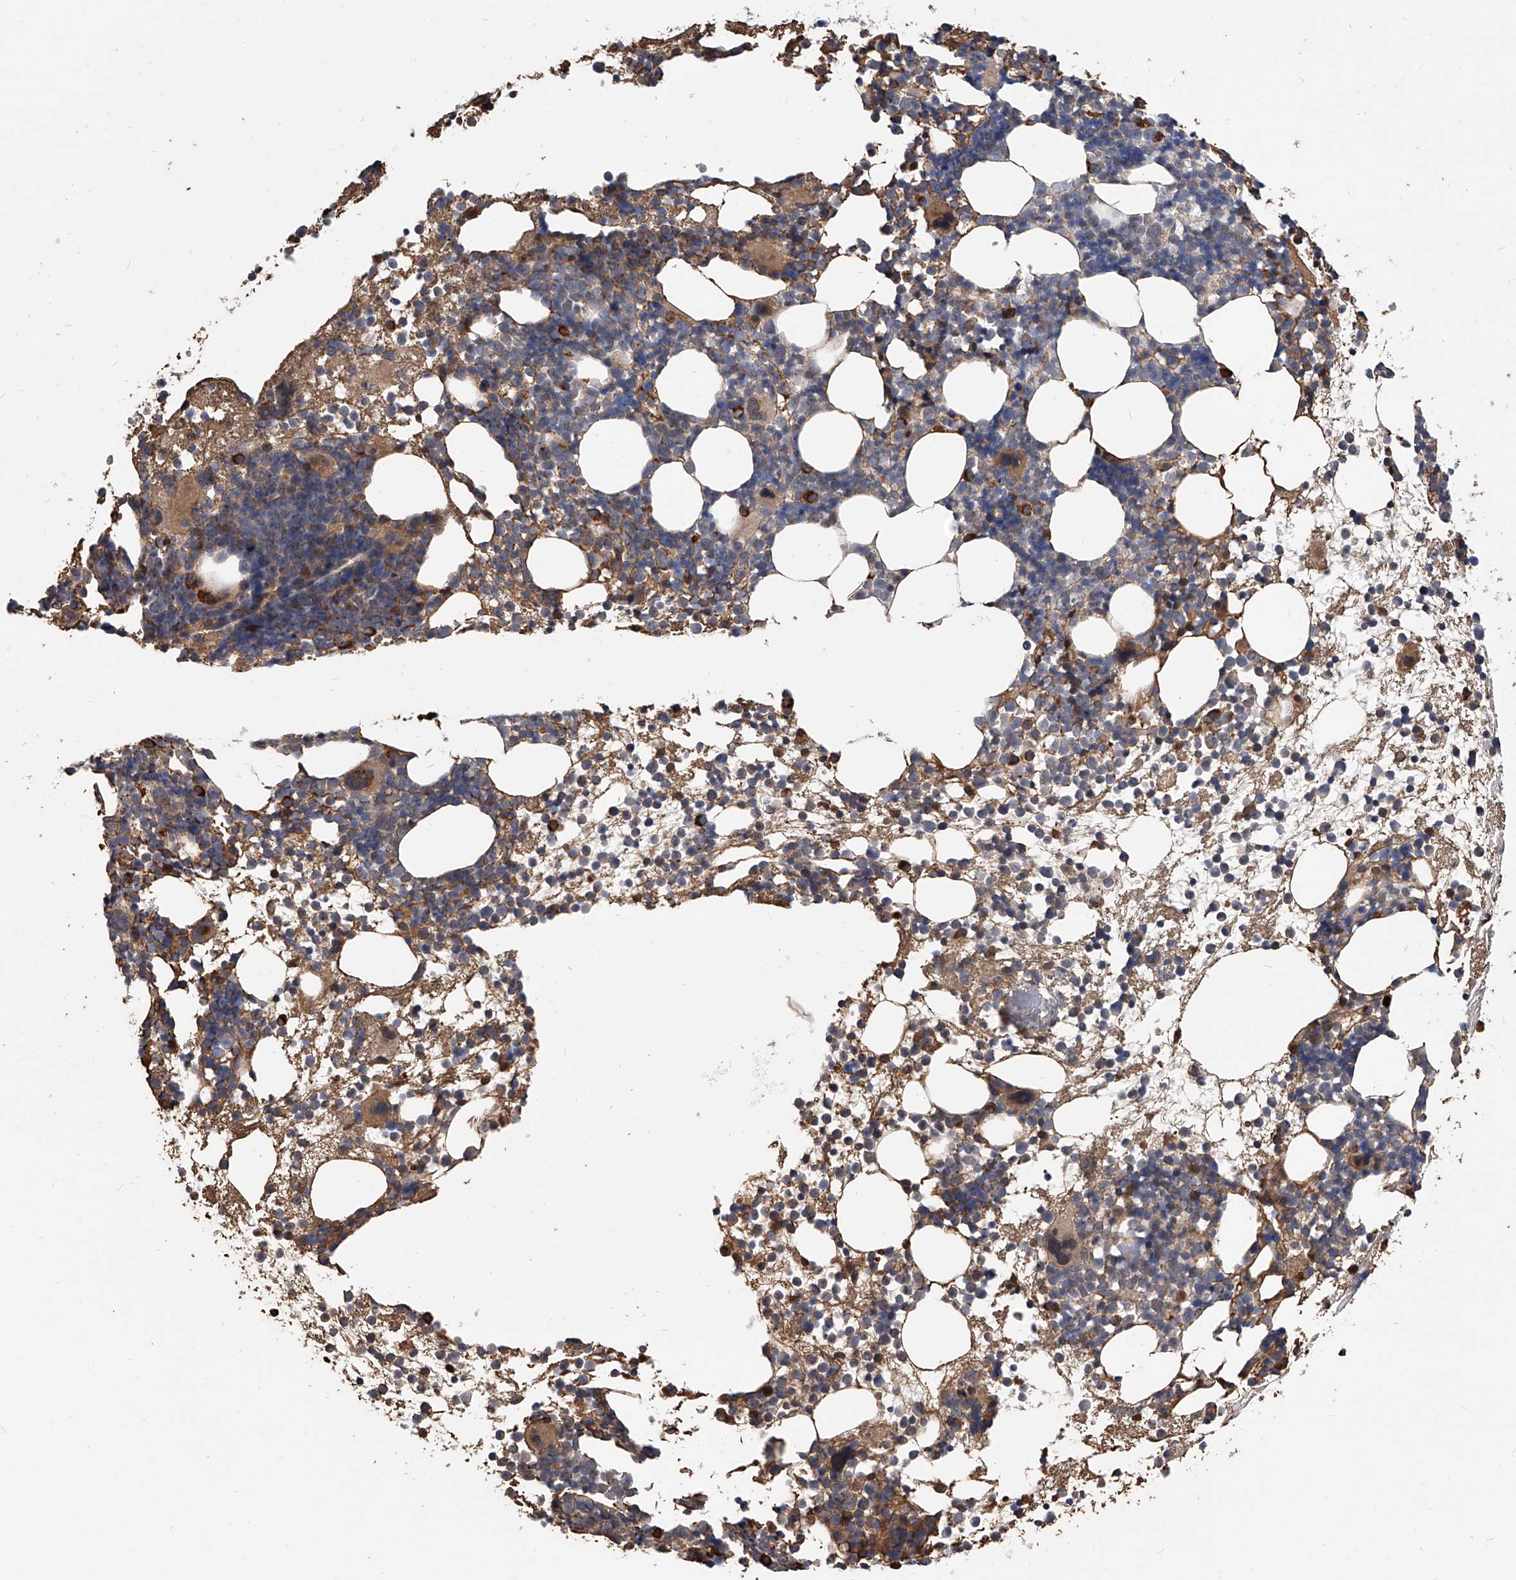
{"staining": {"intensity": "strong", "quantity": "<25%", "location": "cytoplasmic/membranous"}, "tissue": "bone marrow", "cell_type": "Hematopoietic cells", "image_type": "normal", "snomed": [{"axis": "morphology", "description": "Normal tissue, NOS"}, {"axis": "topography", "description": "Bone marrow"}], "caption": "Immunohistochemical staining of unremarkable bone marrow shows medium levels of strong cytoplasmic/membranous expression in about <25% of hematopoietic cells. The staining was performed using DAB (3,3'-diaminobenzidine) to visualize the protein expression in brown, while the nuclei were stained in blue with hematoxylin (Magnification: 20x).", "gene": "ZNF25", "patient": {"sex": "female", "age": 57}}